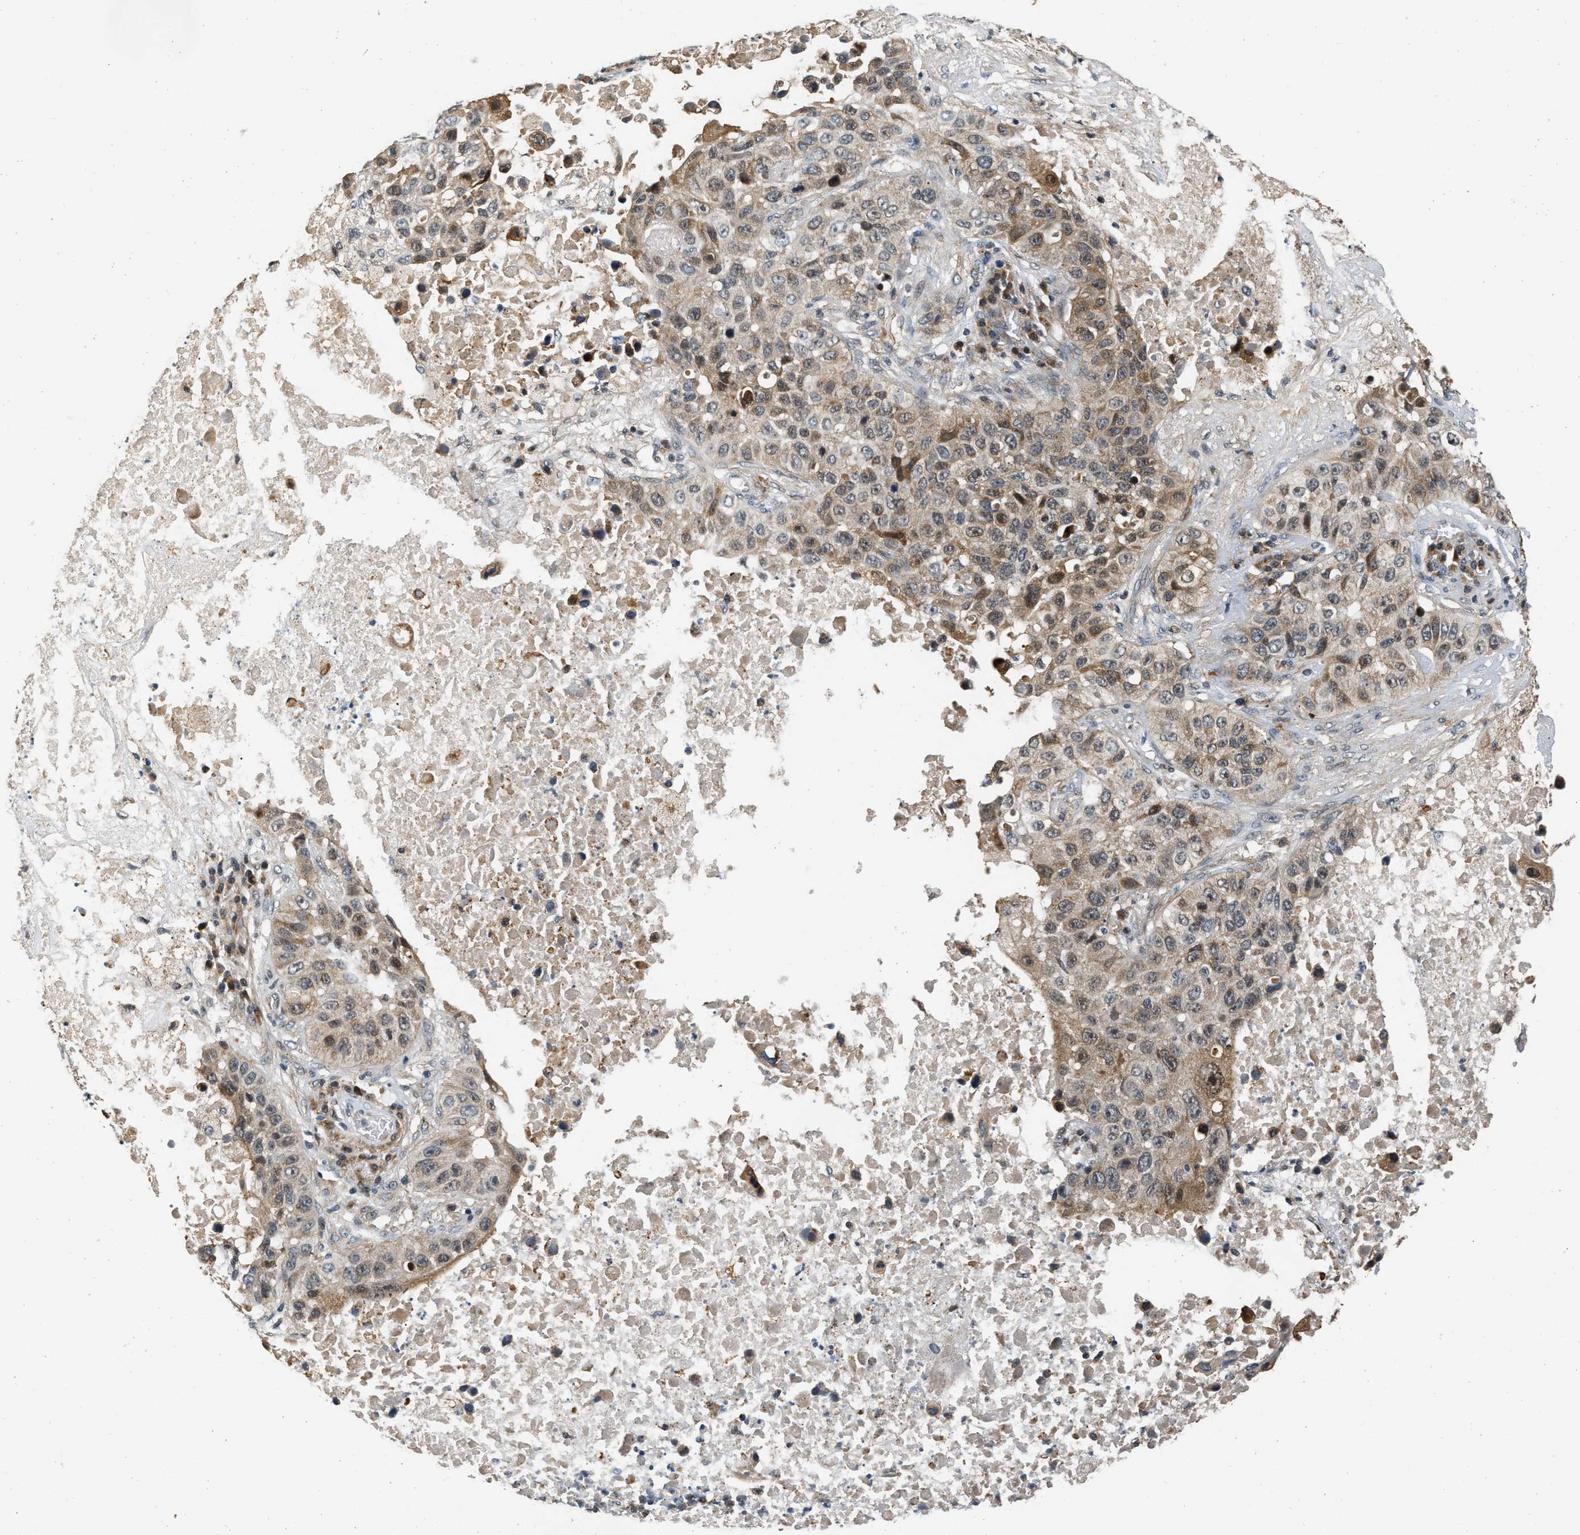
{"staining": {"intensity": "moderate", "quantity": "25%-75%", "location": "cytoplasmic/membranous"}, "tissue": "lung cancer", "cell_type": "Tumor cells", "image_type": "cancer", "snomed": [{"axis": "morphology", "description": "Squamous cell carcinoma, NOS"}, {"axis": "topography", "description": "Lung"}], "caption": "Immunohistochemistry (IHC) histopathology image of human lung squamous cell carcinoma stained for a protein (brown), which shows medium levels of moderate cytoplasmic/membranous positivity in approximately 25%-75% of tumor cells.", "gene": "EXTL2", "patient": {"sex": "male", "age": 57}}